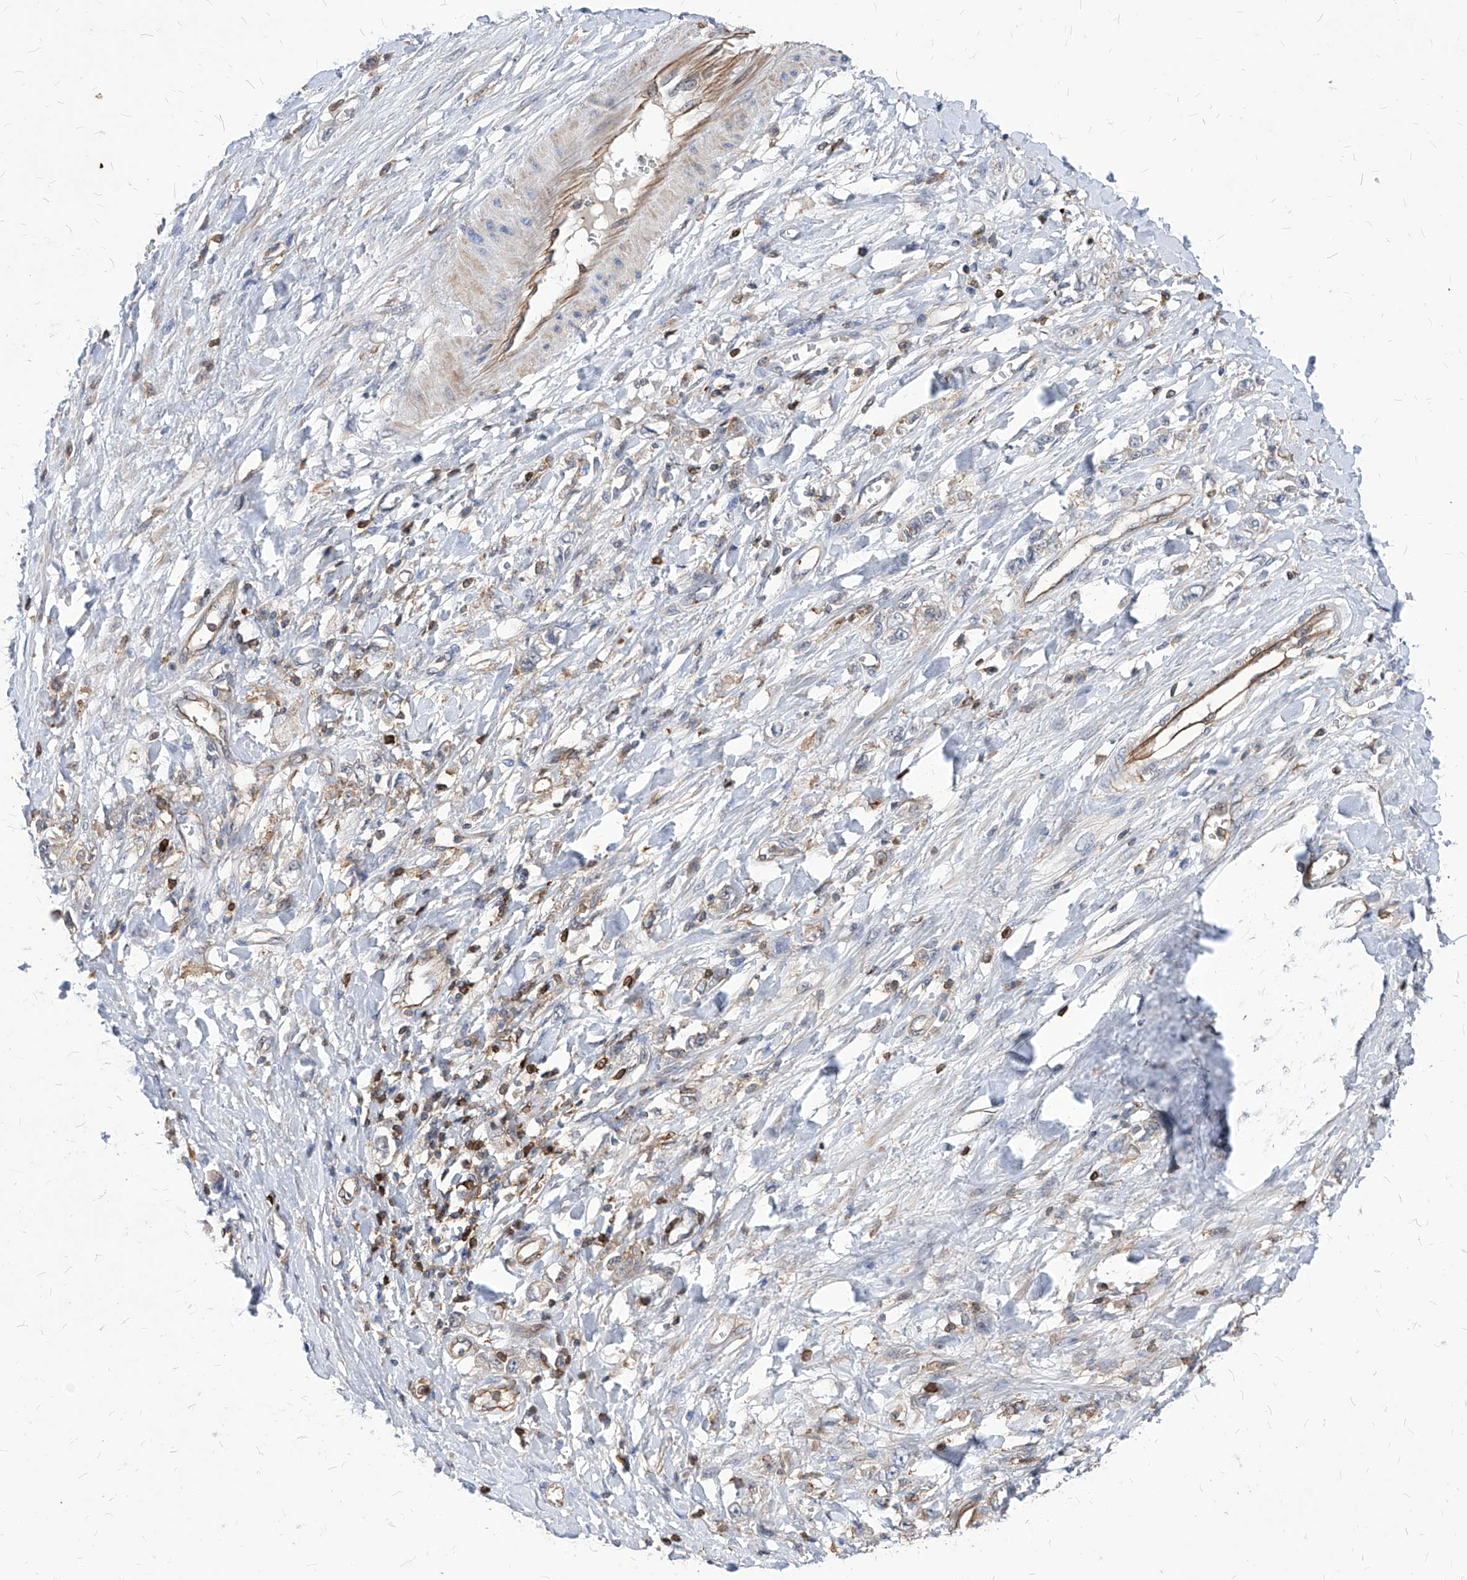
{"staining": {"intensity": "negative", "quantity": "none", "location": "none"}, "tissue": "stomach cancer", "cell_type": "Tumor cells", "image_type": "cancer", "snomed": [{"axis": "morphology", "description": "Adenocarcinoma, NOS"}, {"axis": "topography", "description": "Stomach"}], "caption": "Immunohistochemistry (IHC) micrograph of neoplastic tissue: adenocarcinoma (stomach) stained with DAB reveals no significant protein expression in tumor cells.", "gene": "ABRACL", "patient": {"sex": "female", "age": 76}}